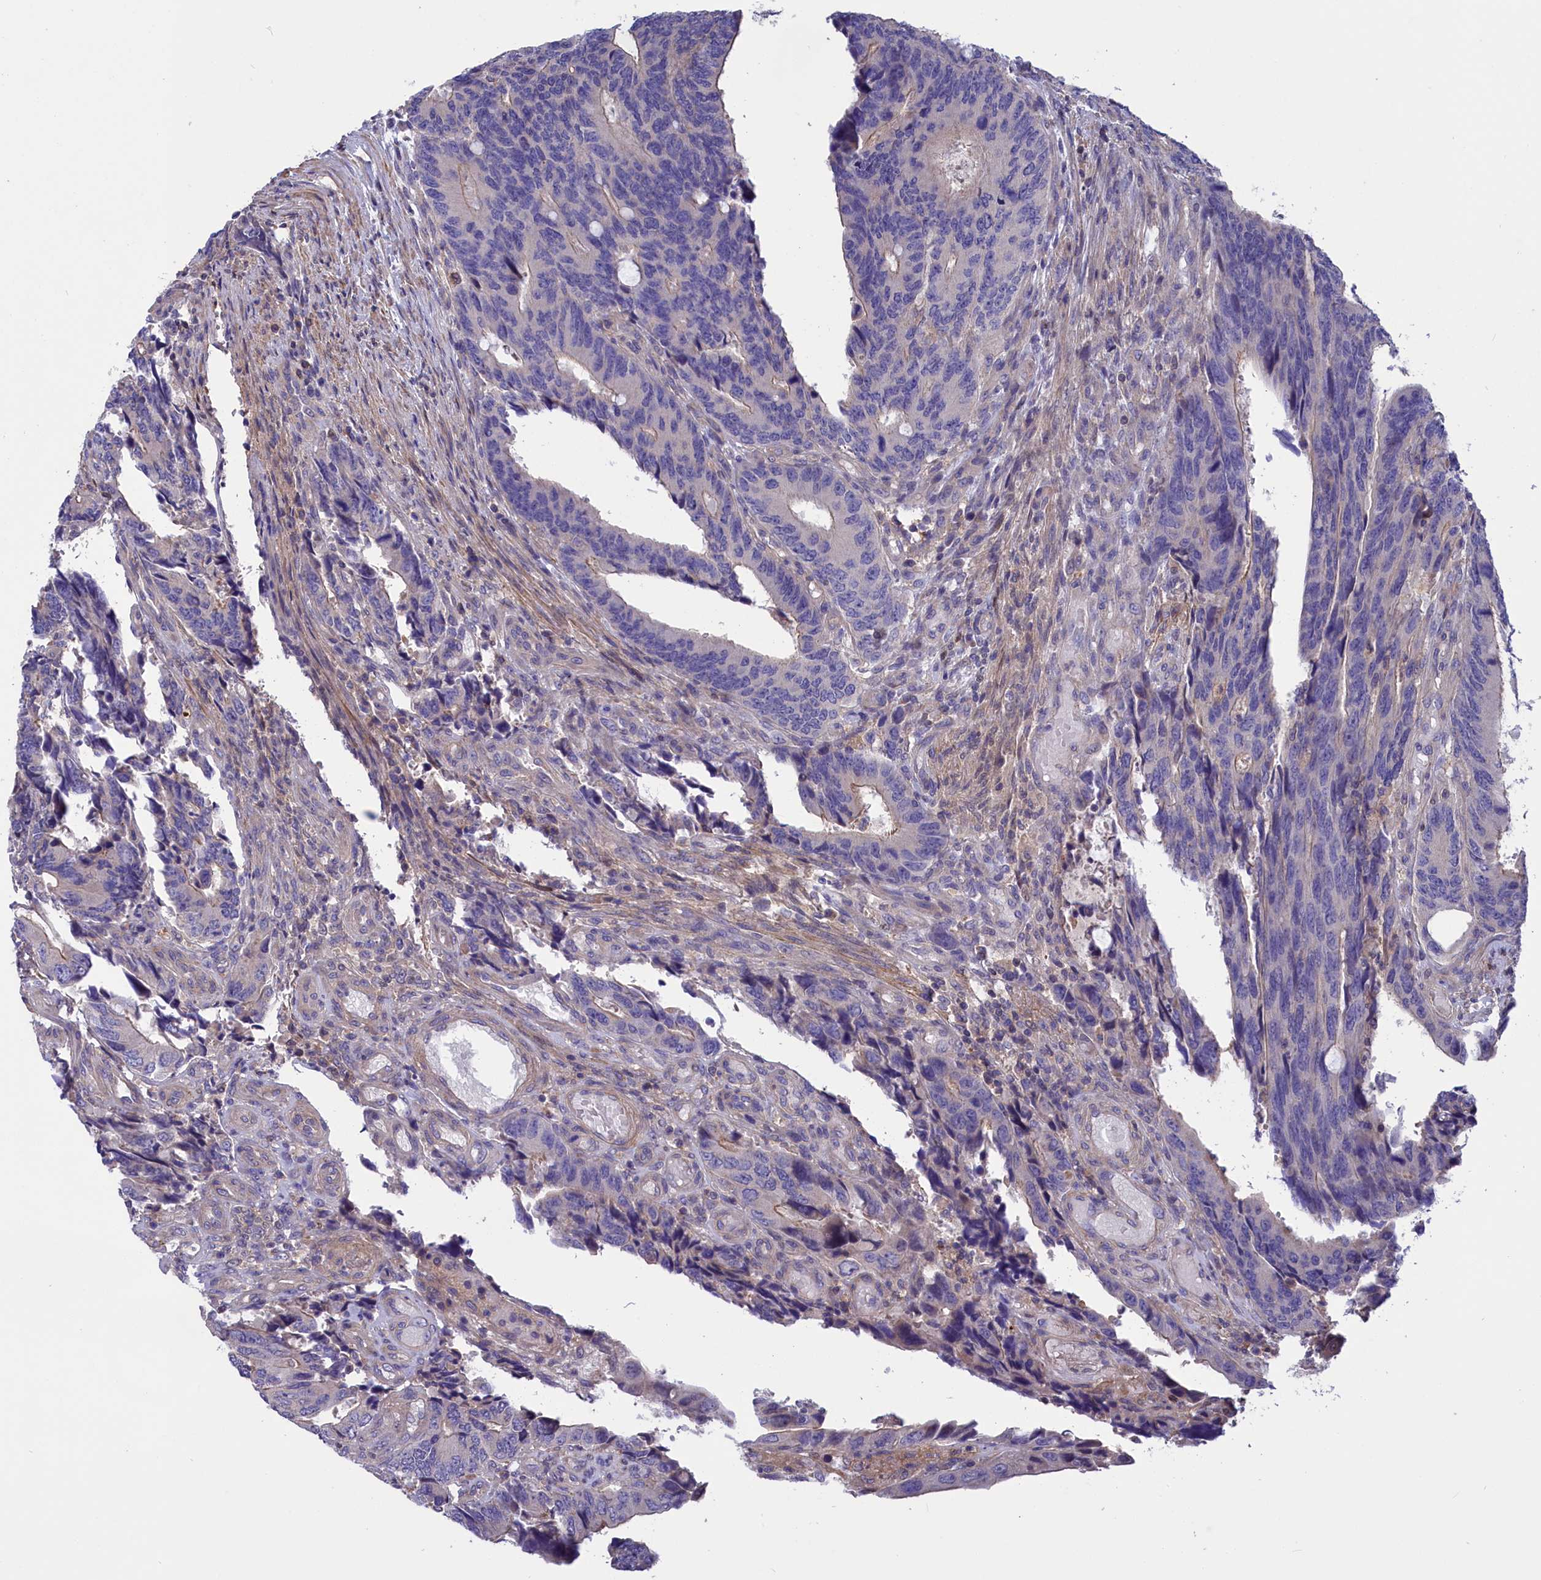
{"staining": {"intensity": "negative", "quantity": "none", "location": "none"}, "tissue": "colorectal cancer", "cell_type": "Tumor cells", "image_type": "cancer", "snomed": [{"axis": "morphology", "description": "Adenocarcinoma, NOS"}, {"axis": "topography", "description": "Colon"}], "caption": "There is no significant positivity in tumor cells of colorectal cancer (adenocarcinoma).", "gene": "AMDHD2", "patient": {"sex": "male", "age": 87}}